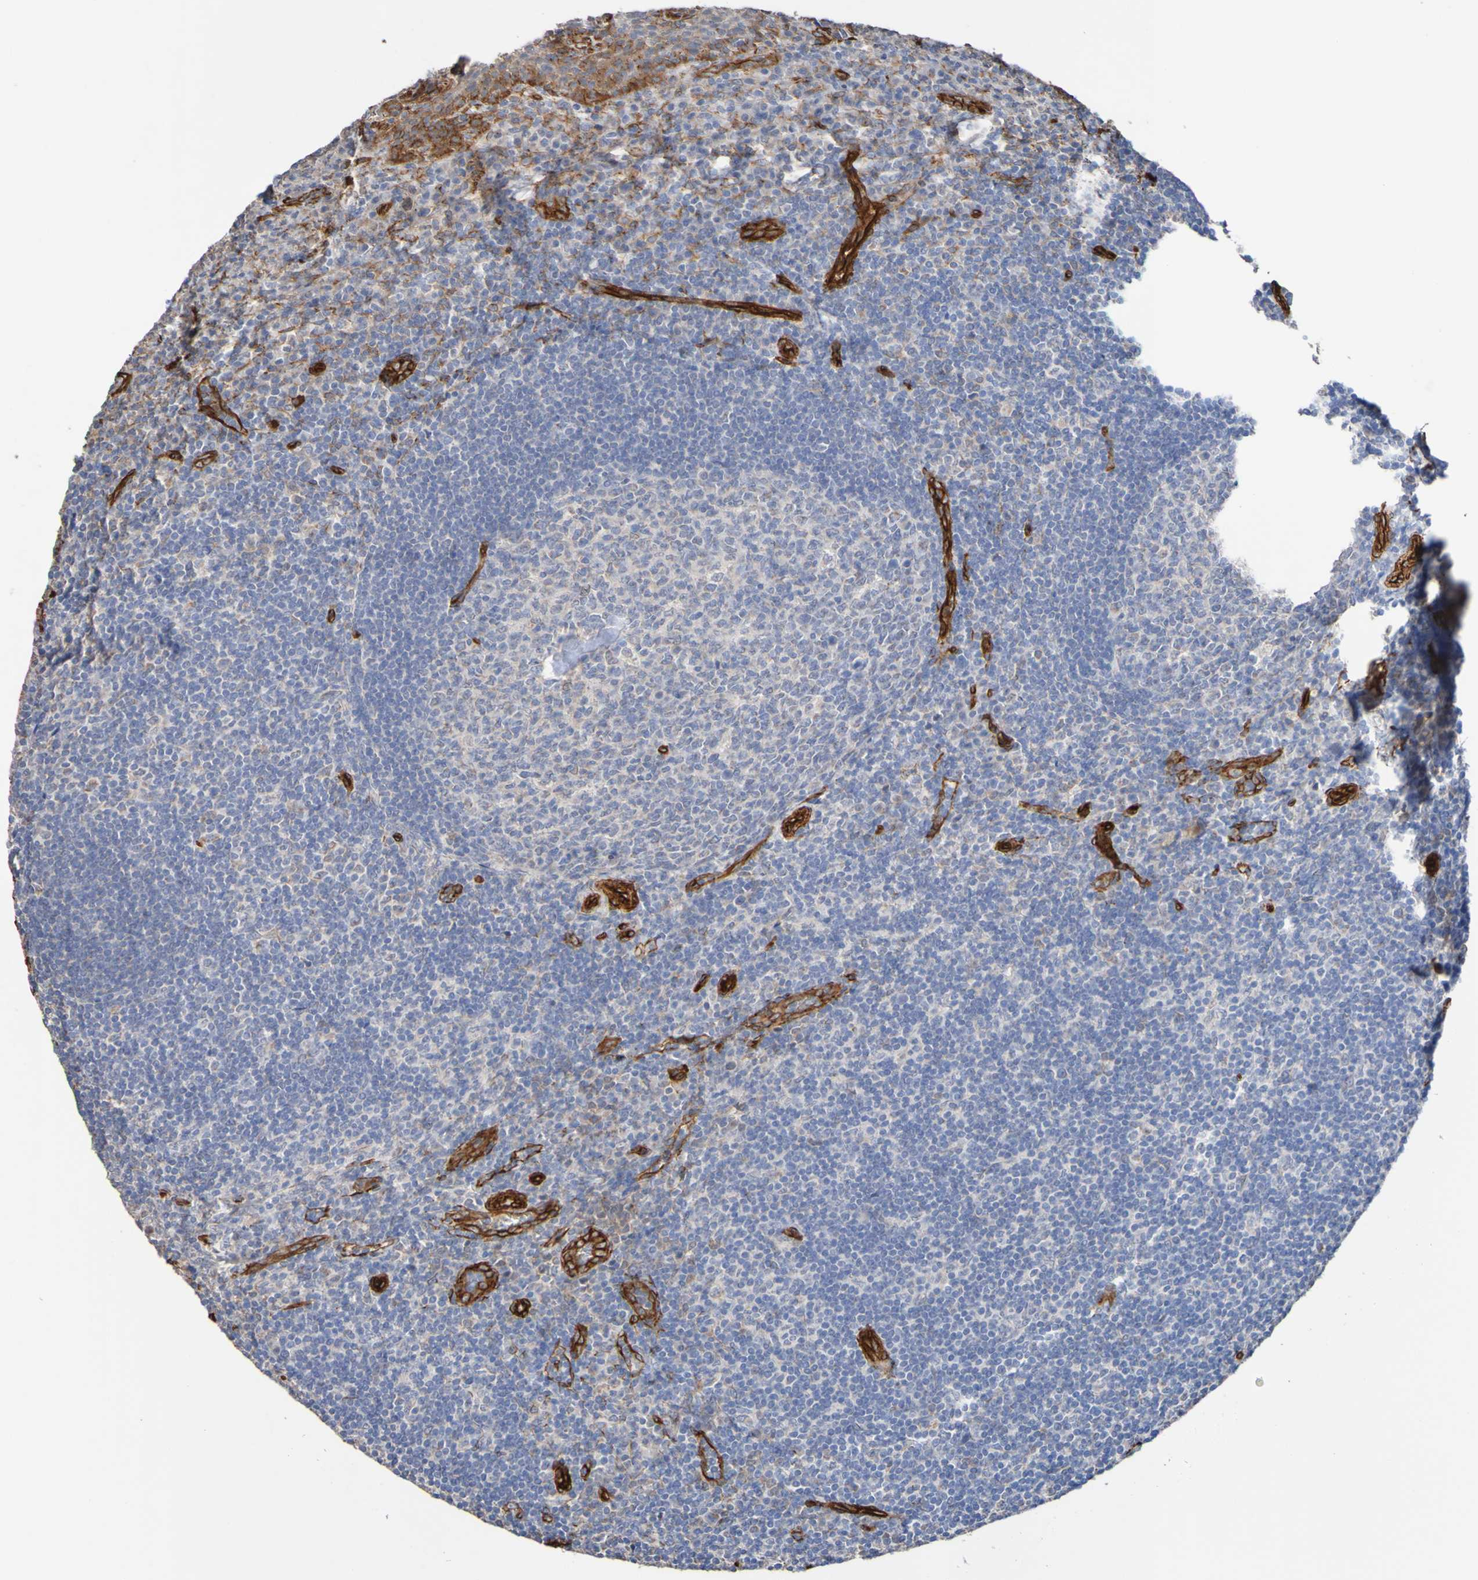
{"staining": {"intensity": "negative", "quantity": "none", "location": "none"}, "tissue": "tonsil", "cell_type": "Germinal center cells", "image_type": "normal", "snomed": [{"axis": "morphology", "description": "Normal tissue, NOS"}, {"axis": "topography", "description": "Tonsil"}], "caption": "DAB immunohistochemical staining of normal tonsil displays no significant expression in germinal center cells.", "gene": "ELMOD3", "patient": {"sex": "male", "age": 37}}